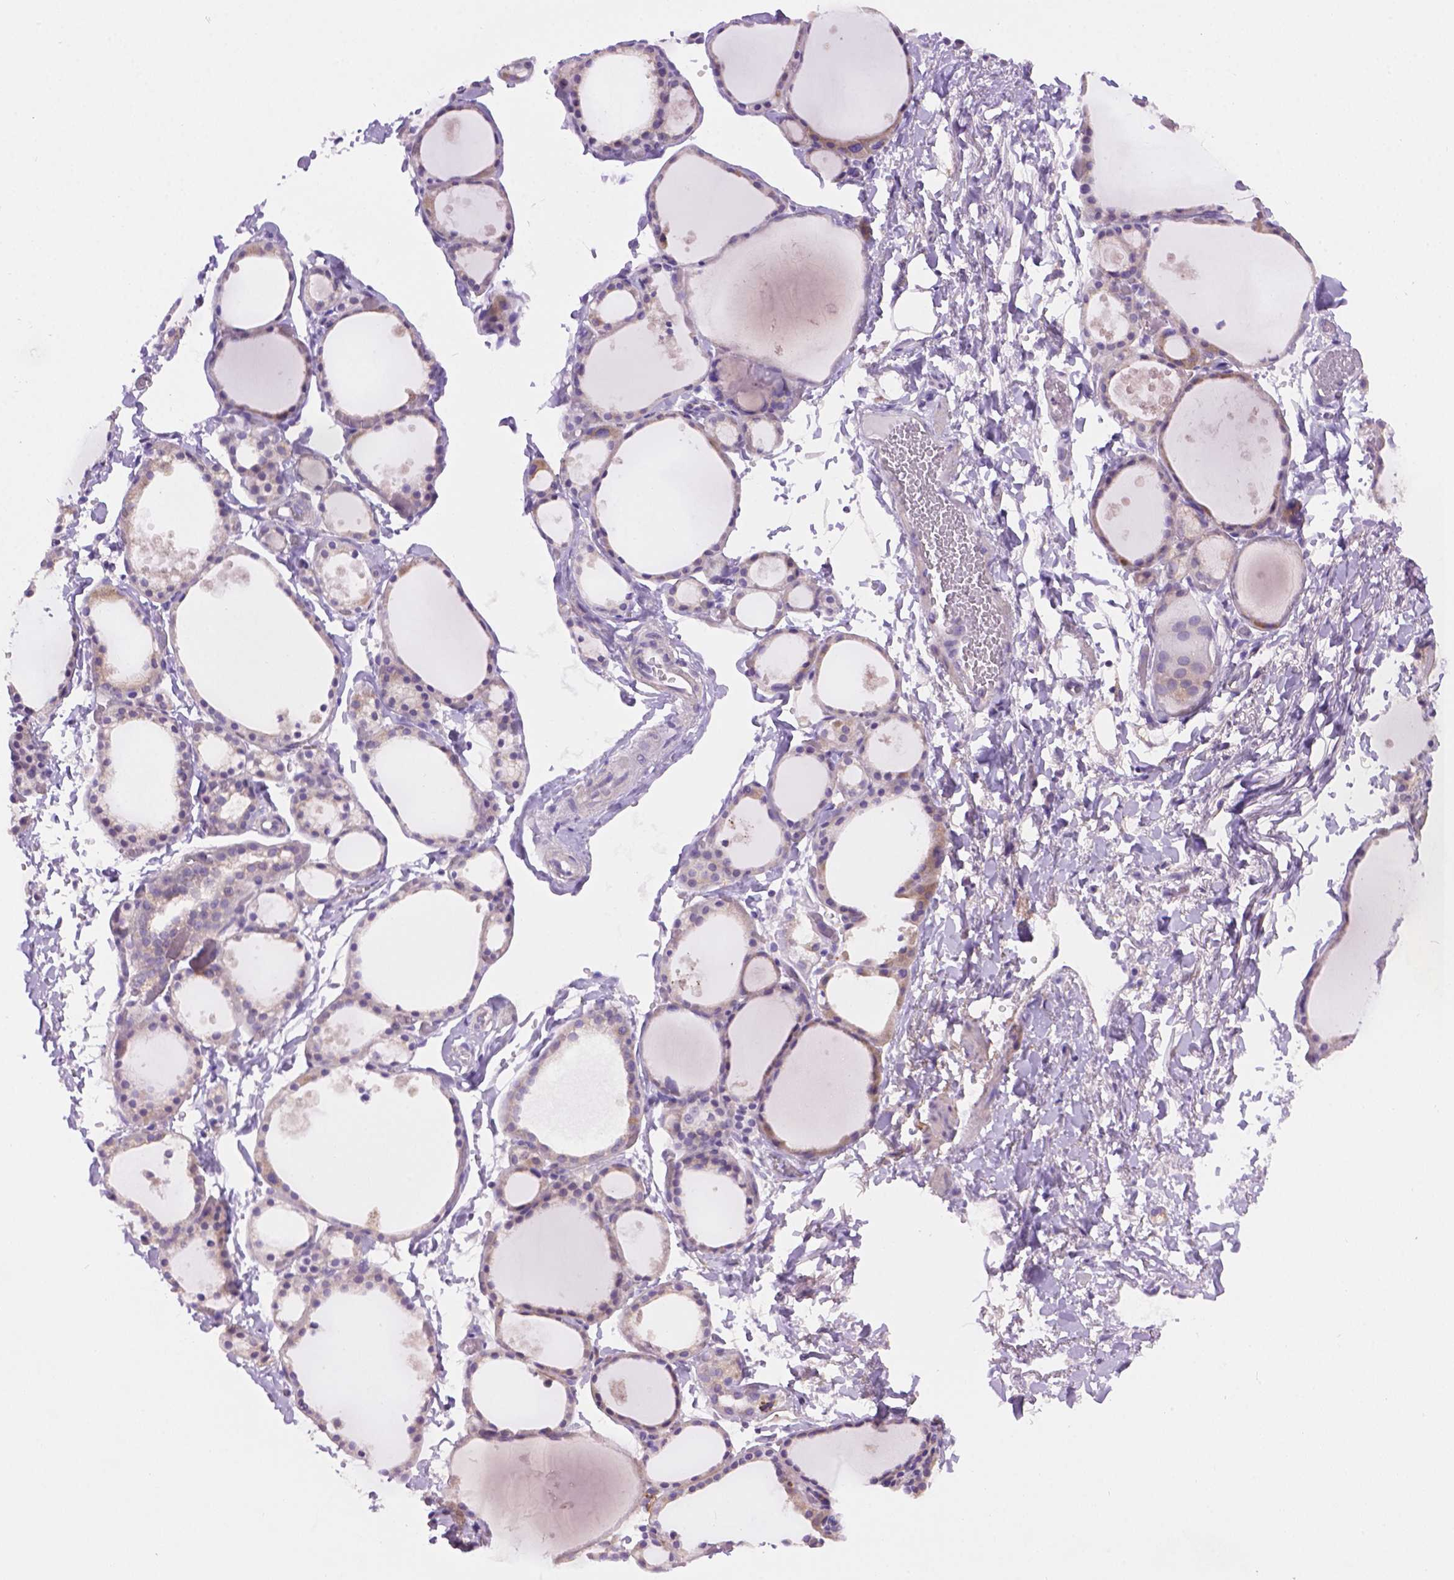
{"staining": {"intensity": "negative", "quantity": "none", "location": "none"}, "tissue": "thyroid gland", "cell_type": "Glandular cells", "image_type": "normal", "snomed": [{"axis": "morphology", "description": "Normal tissue, NOS"}, {"axis": "topography", "description": "Thyroid gland"}], "caption": "A histopathology image of human thyroid gland is negative for staining in glandular cells. (DAB (3,3'-diaminobenzidine) IHC visualized using brightfield microscopy, high magnification).", "gene": "CDH7", "patient": {"sex": "male", "age": 68}}